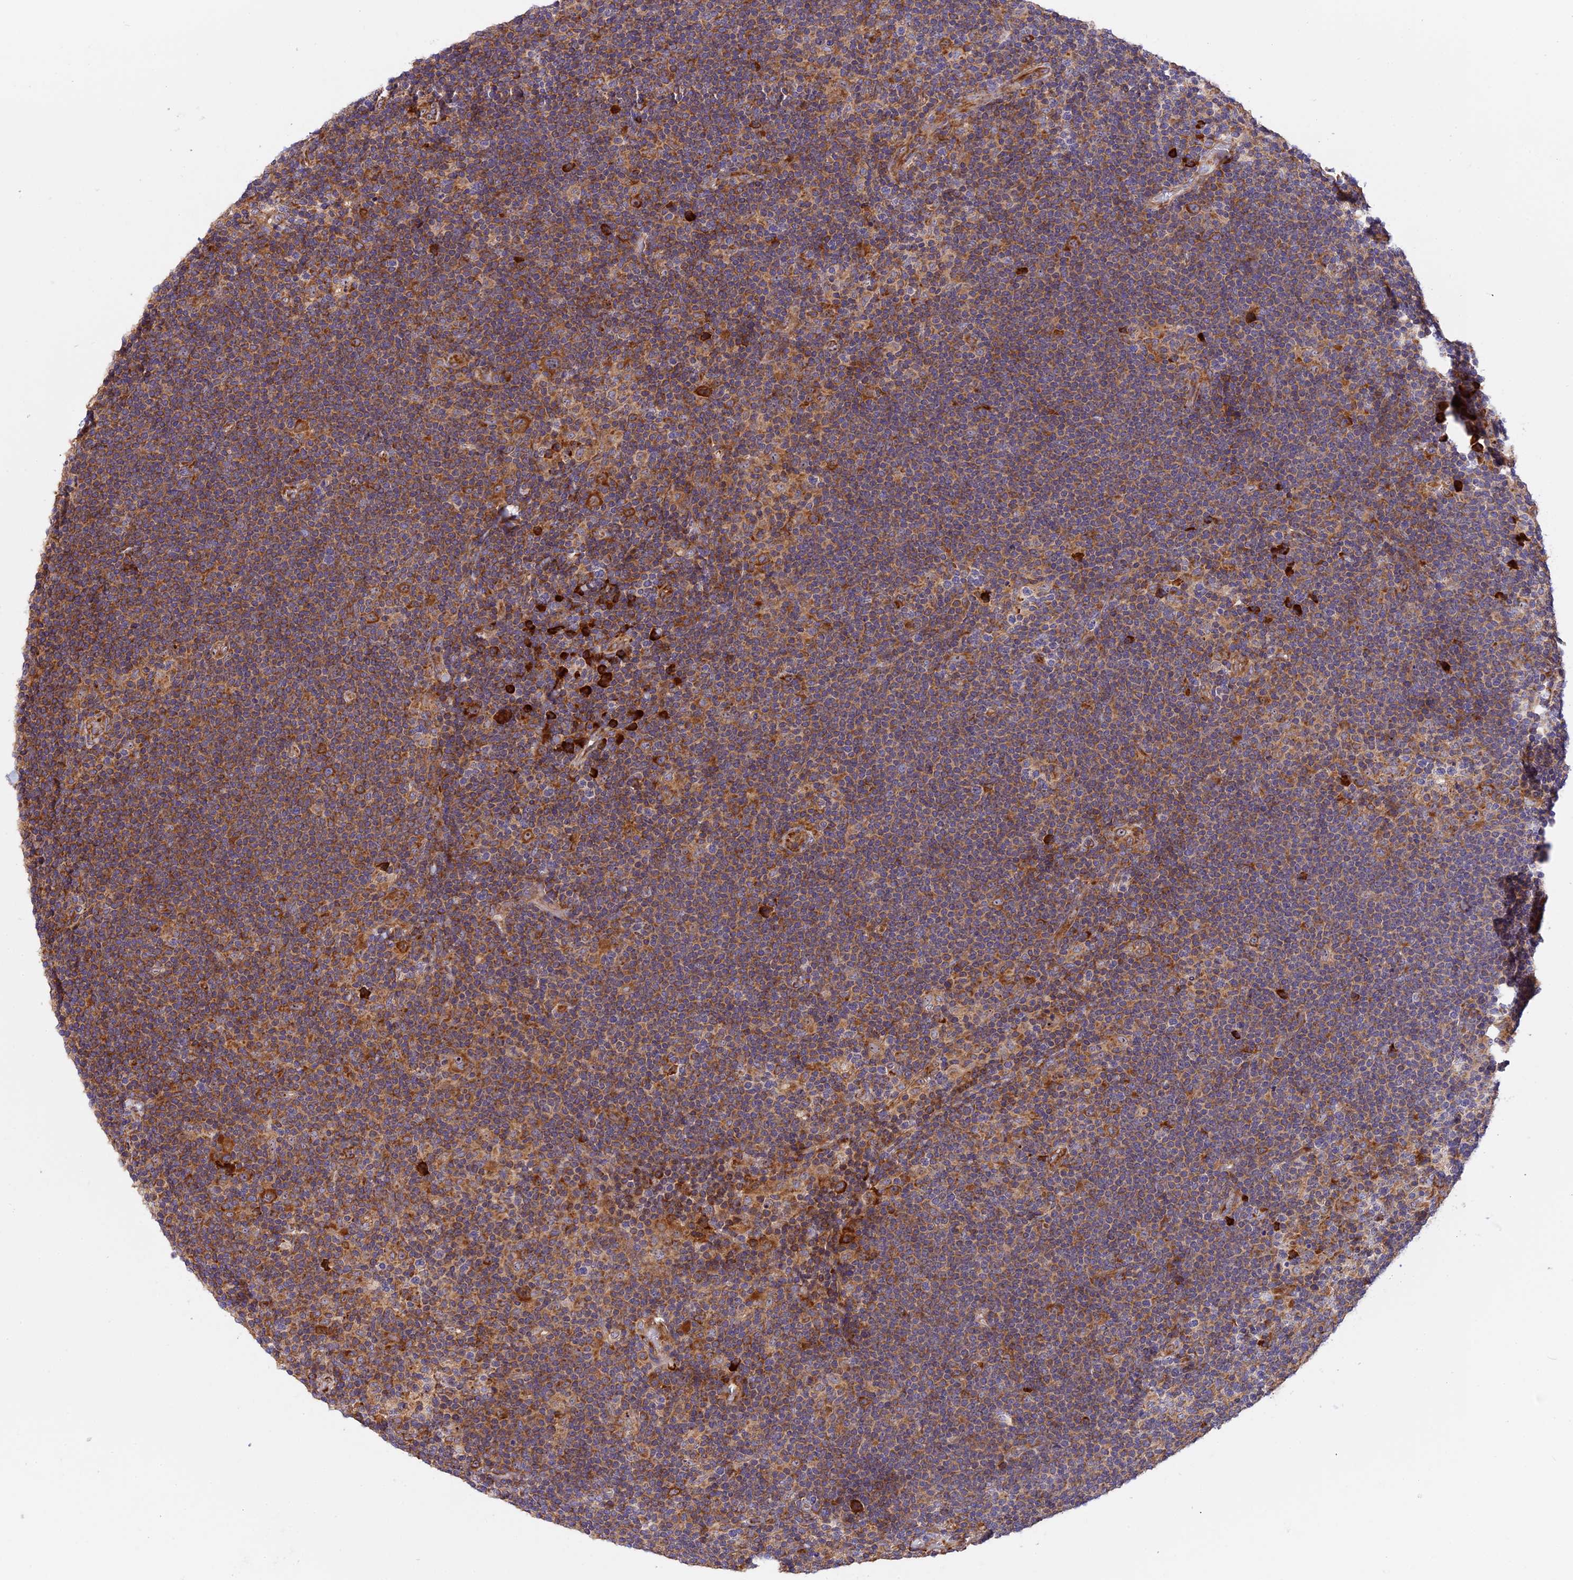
{"staining": {"intensity": "moderate", "quantity": "25%-75%", "location": "cytoplasmic/membranous"}, "tissue": "lymphoma", "cell_type": "Tumor cells", "image_type": "cancer", "snomed": [{"axis": "morphology", "description": "Hodgkin's disease, NOS"}, {"axis": "topography", "description": "Lymph node"}], "caption": "A medium amount of moderate cytoplasmic/membranous expression is identified in approximately 25%-75% of tumor cells in Hodgkin's disease tissue.", "gene": "GNPTAB", "patient": {"sex": "female", "age": 57}}